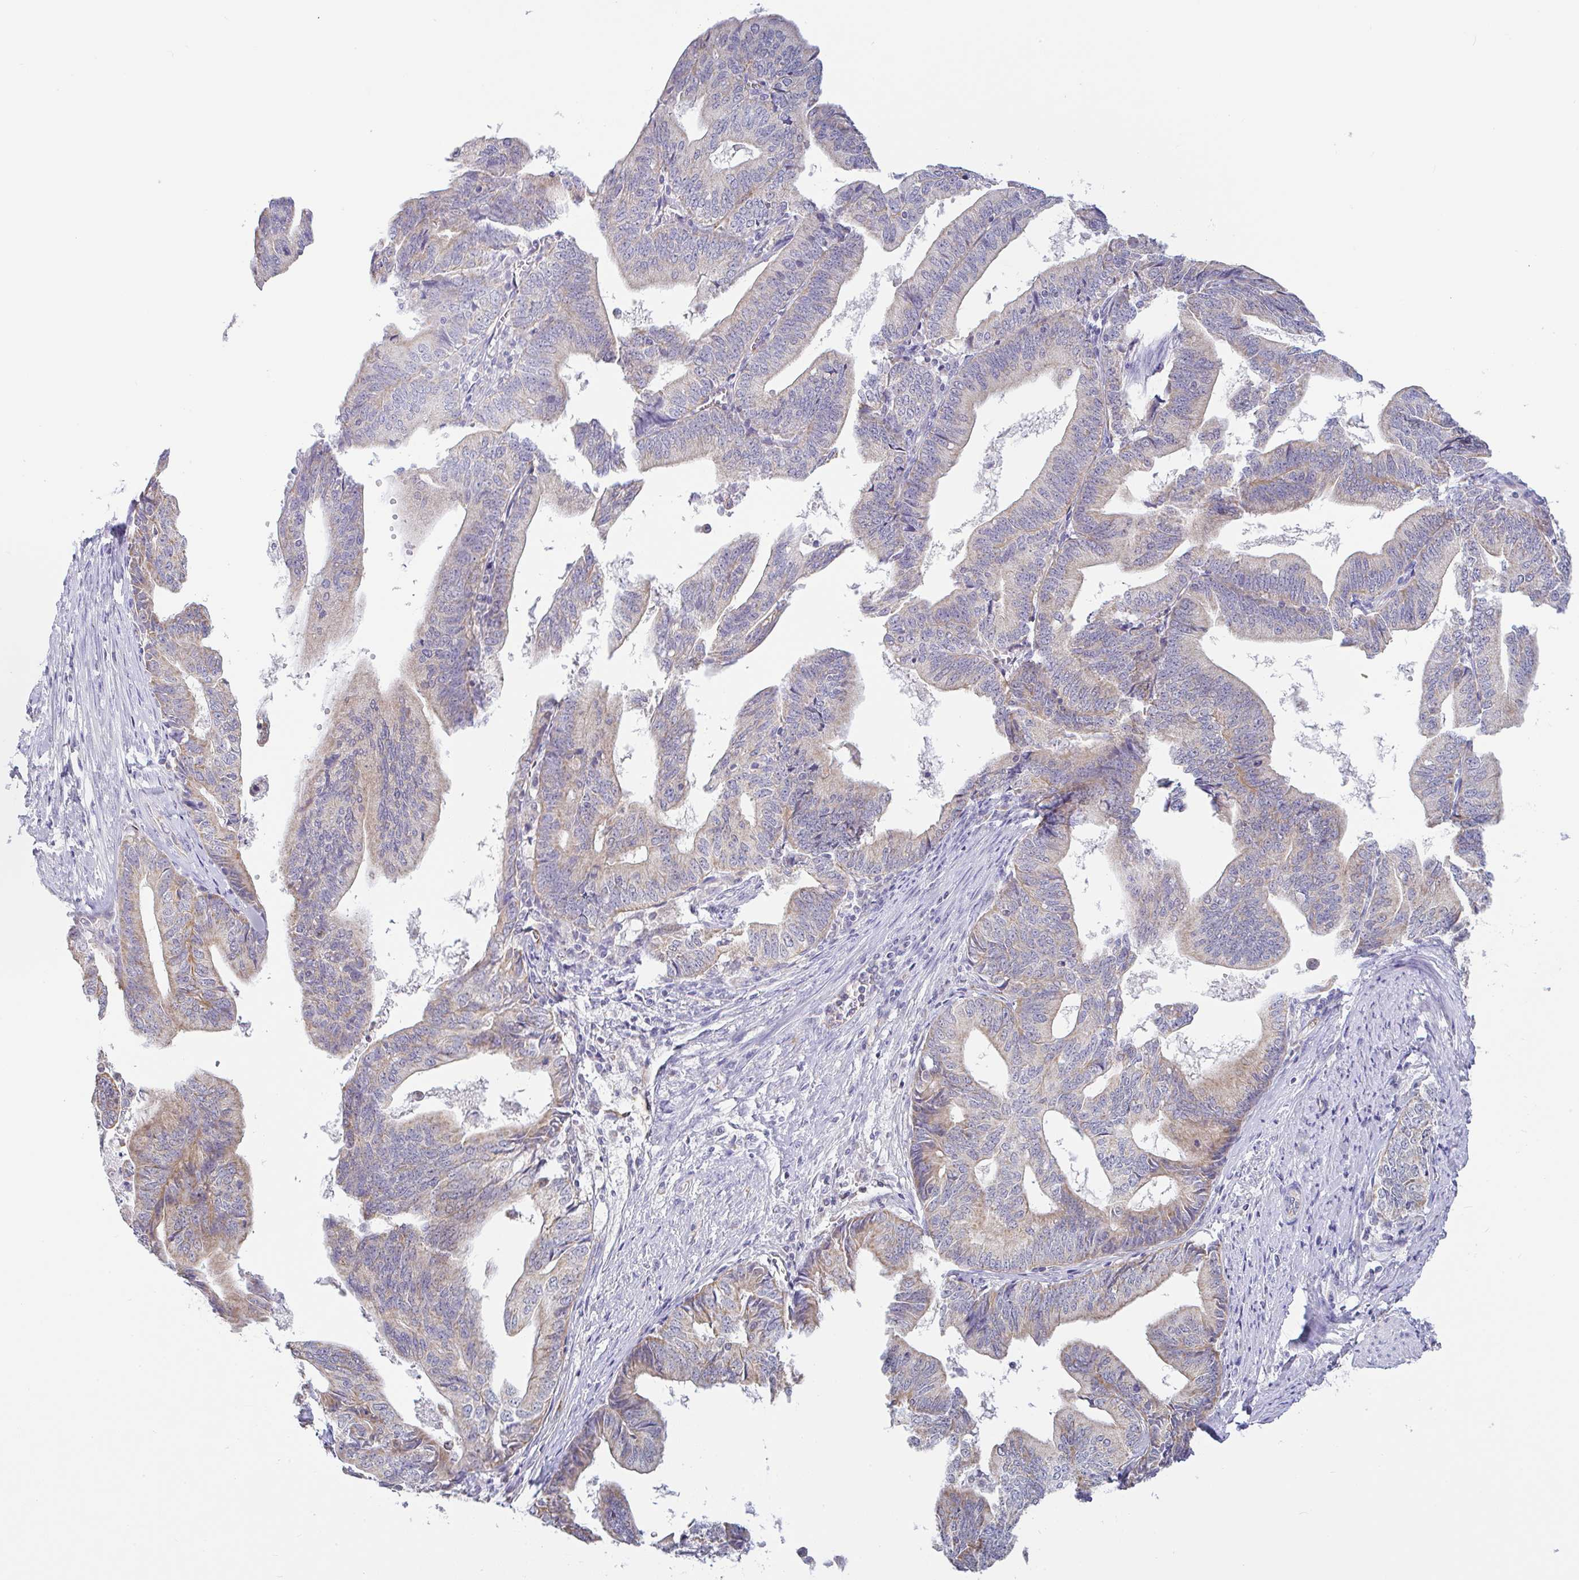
{"staining": {"intensity": "weak", "quantity": "25%-75%", "location": "cytoplasmic/membranous"}, "tissue": "endometrial cancer", "cell_type": "Tumor cells", "image_type": "cancer", "snomed": [{"axis": "morphology", "description": "Adenocarcinoma, NOS"}, {"axis": "topography", "description": "Endometrium"}], "caption": "Weak cytoplasmic/membranous expression for a protein is seen in approximately 25%-75% of tumor cells of endometrial adenocarcinoma using IHC.", "gene": "PLCD4", "patient": {"sex": "female", "age": 65}}